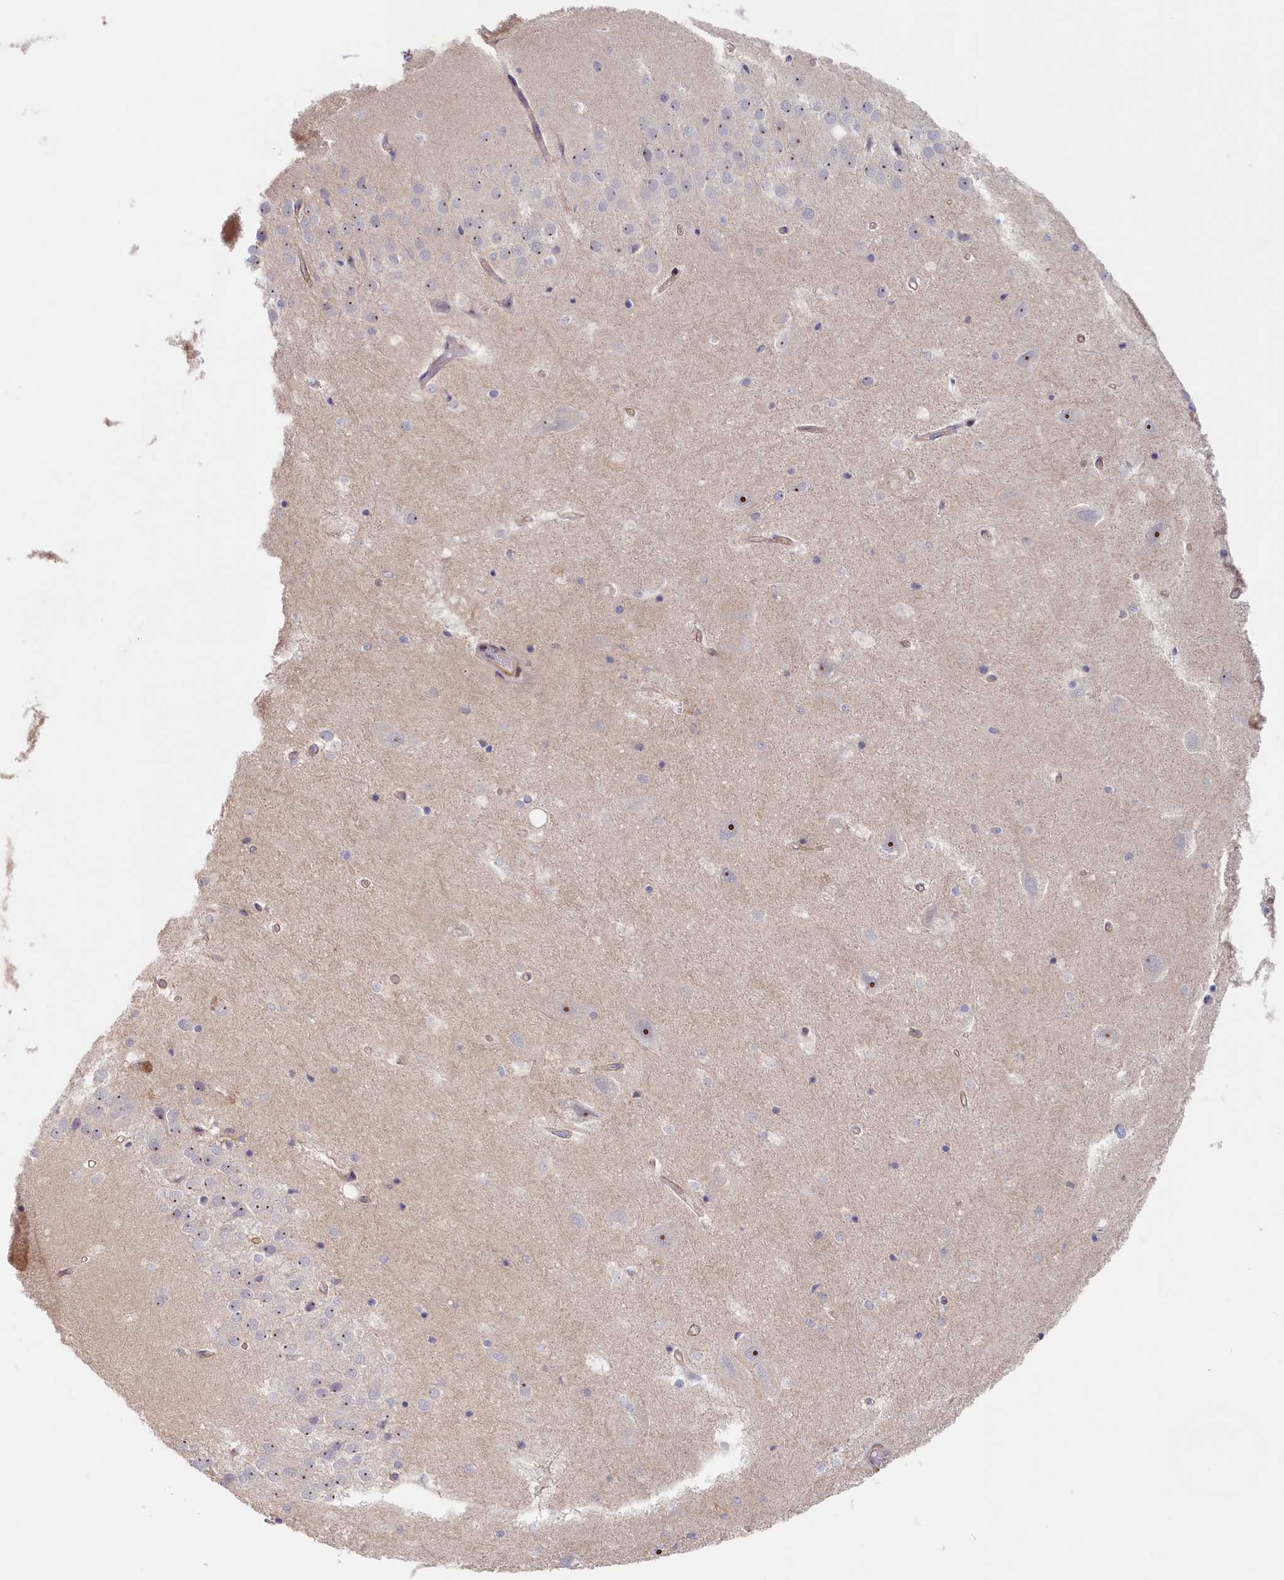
{"staining": {"intensity": "negative", "quantity": "none", "location": "none"}, "tissue": "hippocampus", "cell_type": "Glial cells", "image_type": "normal", "snomed": [{"axis": "morphology", "description": "Normal tissue, NOS"}, {"axis": "topography", "description": "Hippocampus"}], "caption": "Immunohistochemical staining of normal hippocampus demonstrates no significant expression in glial cells.", "gene": "INTS4", "patient": {"sex": "female", "age": 52}}